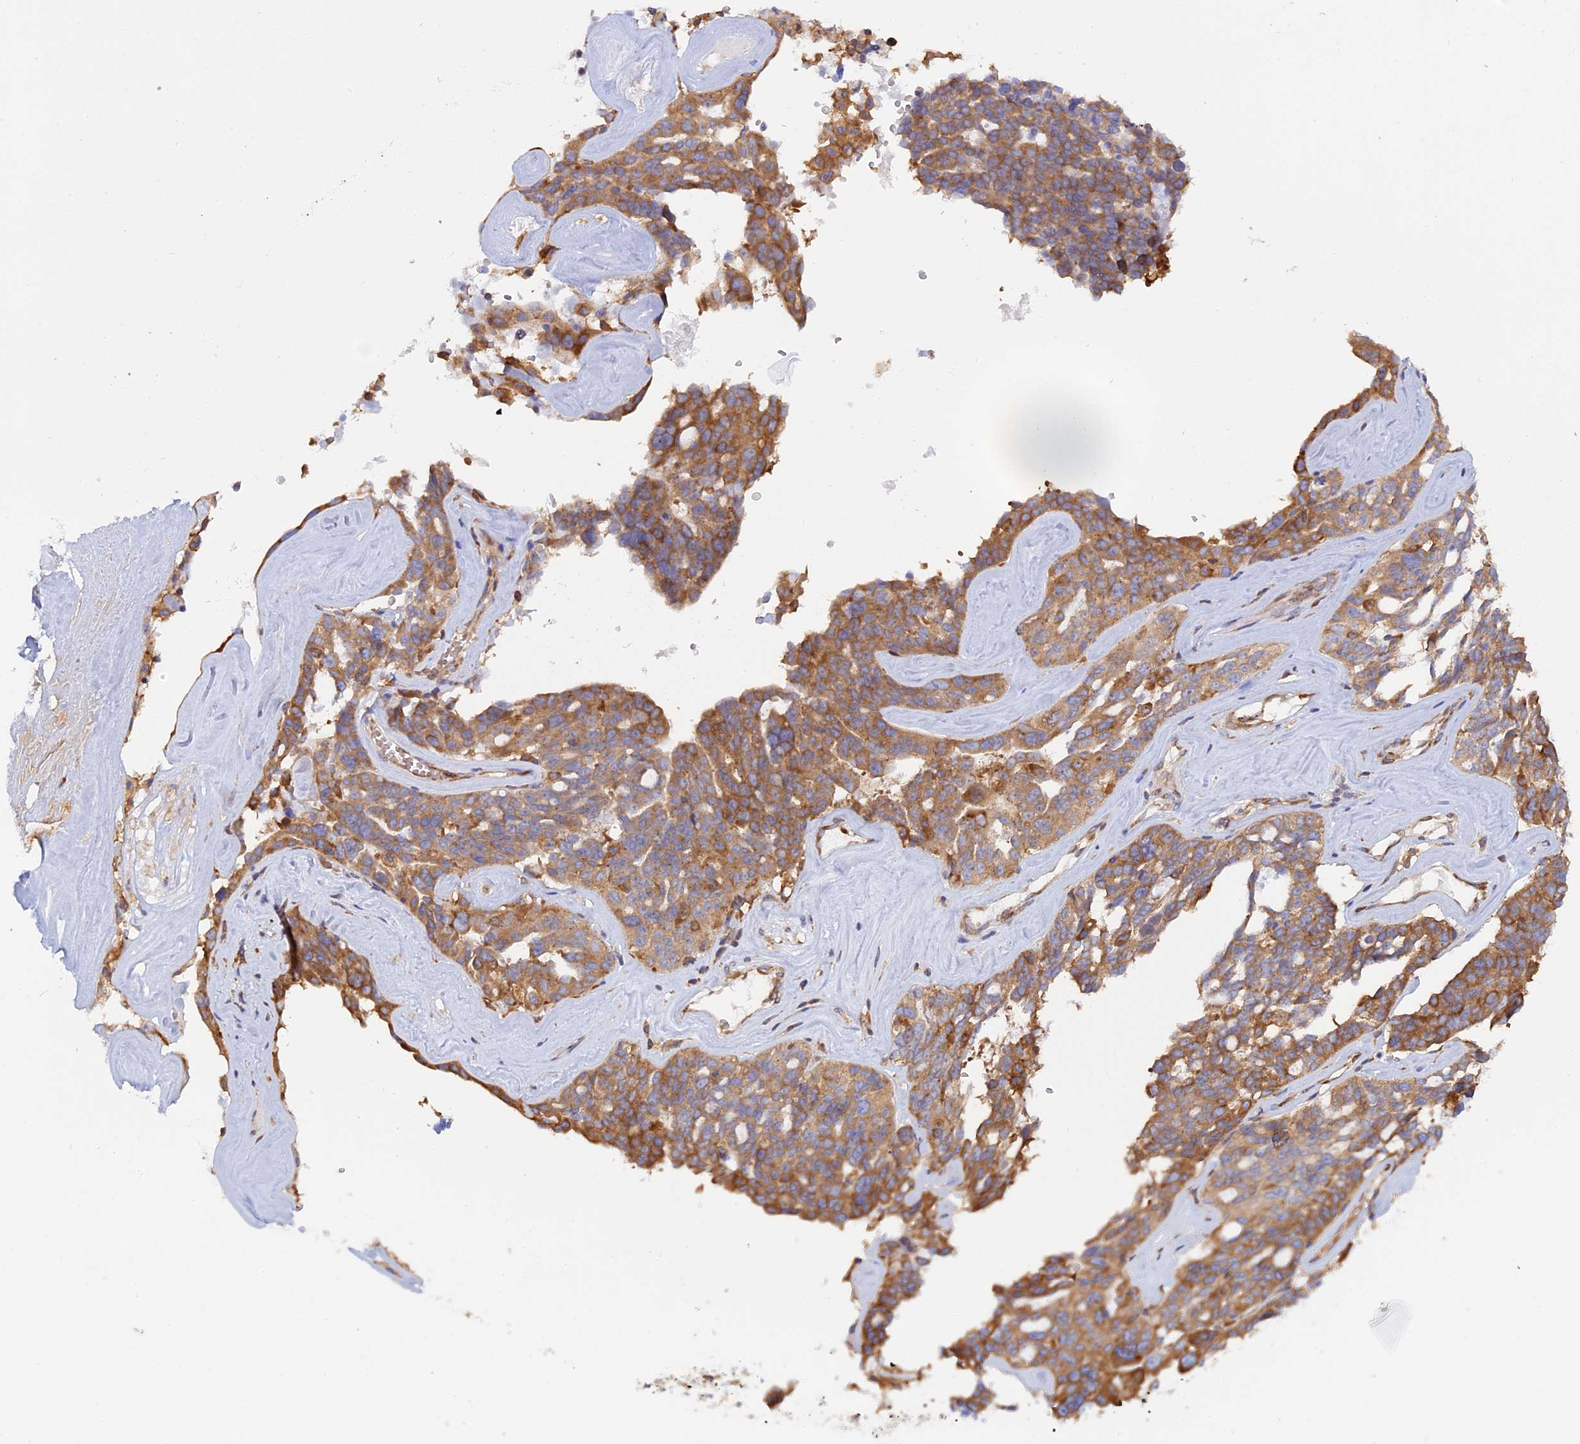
{"staining": {"intensity": "moderate", "quantity": ">75%", "location": "cytoplasmic/membranous"}, "tissue": "ovarian cancer", "cell_type": "Tumor cells", "image_type": "cancer", "snomed": [{"axis": "morphology", "description": "Cystadenocarcinoma, serous, NOS"}, {"axis": "topography", "description": "Ovary"}], "caption": "Protein expression analysis of ovarian cancer shows moderate cytoplasmic/membranous staining in about >75% of tumor cells. The staining is performed using DAB brown chromogen to label protein expression. The nuclei are counter-stained blue using hematoxylin.", "gene": "GMIP", "patient": {"sex": "female", "age": 59}}